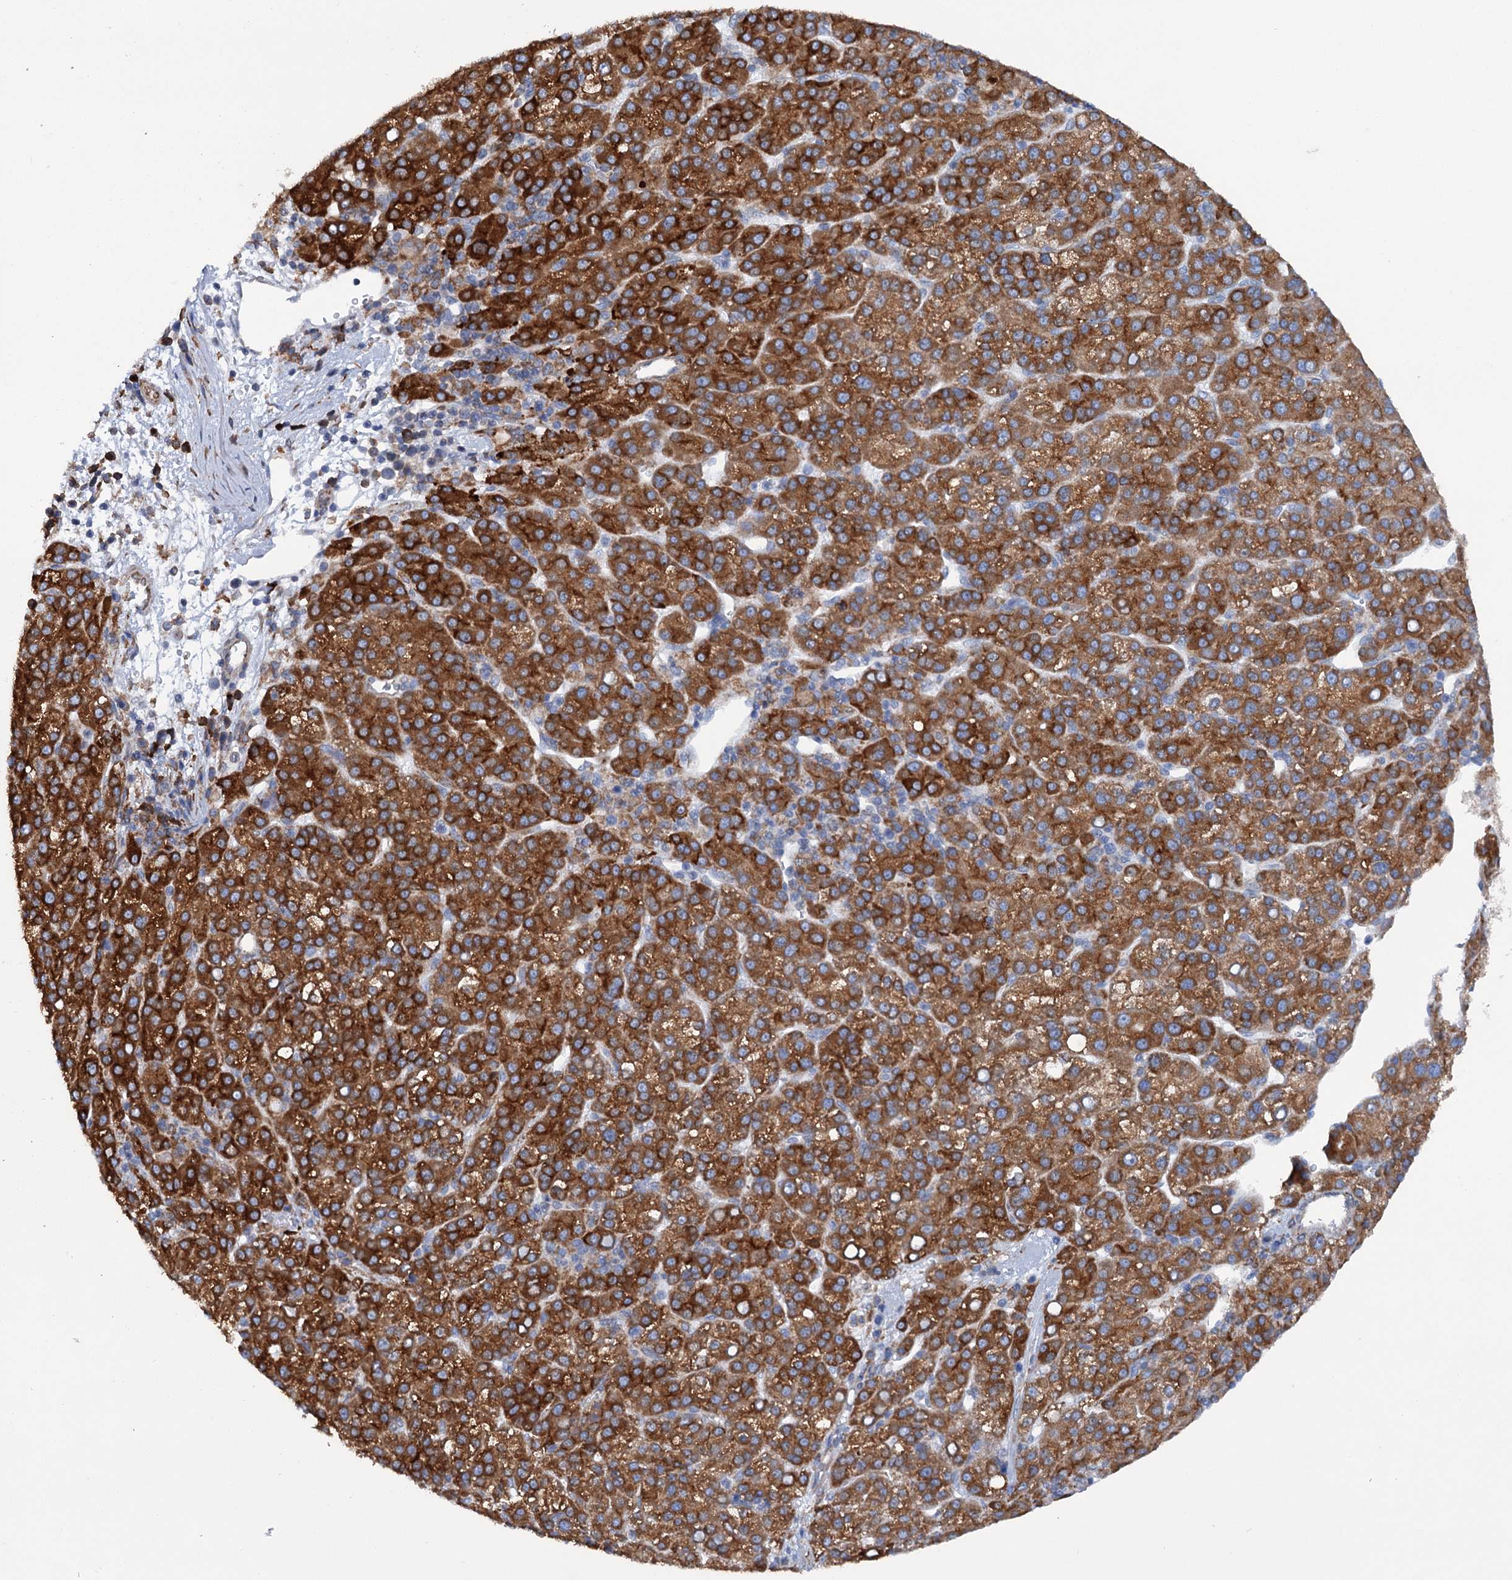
{"staining": {"intensity": "strong", "quantity": ">75%", "location": "cytoplasmic/membranous"}, "tissue": "liver cancer", "cell_type": "Tumor cells", "image_type": "cancer", "snomed": [{"axis": "morphology", "description": "Carcinoma, Hepatocellular, NOS"}, {"axis": "topography", "description": "Liver"}], "caption": "Strong cytoplasmic/membranous protein staining is present in approximately >75% of tumor cells in liver cancer (hepatocellular carcinoma). (IHC, brightfield microscopy, high magnification).", "gene": "SHE", "patient": {"sex": "female", "age": 58}}